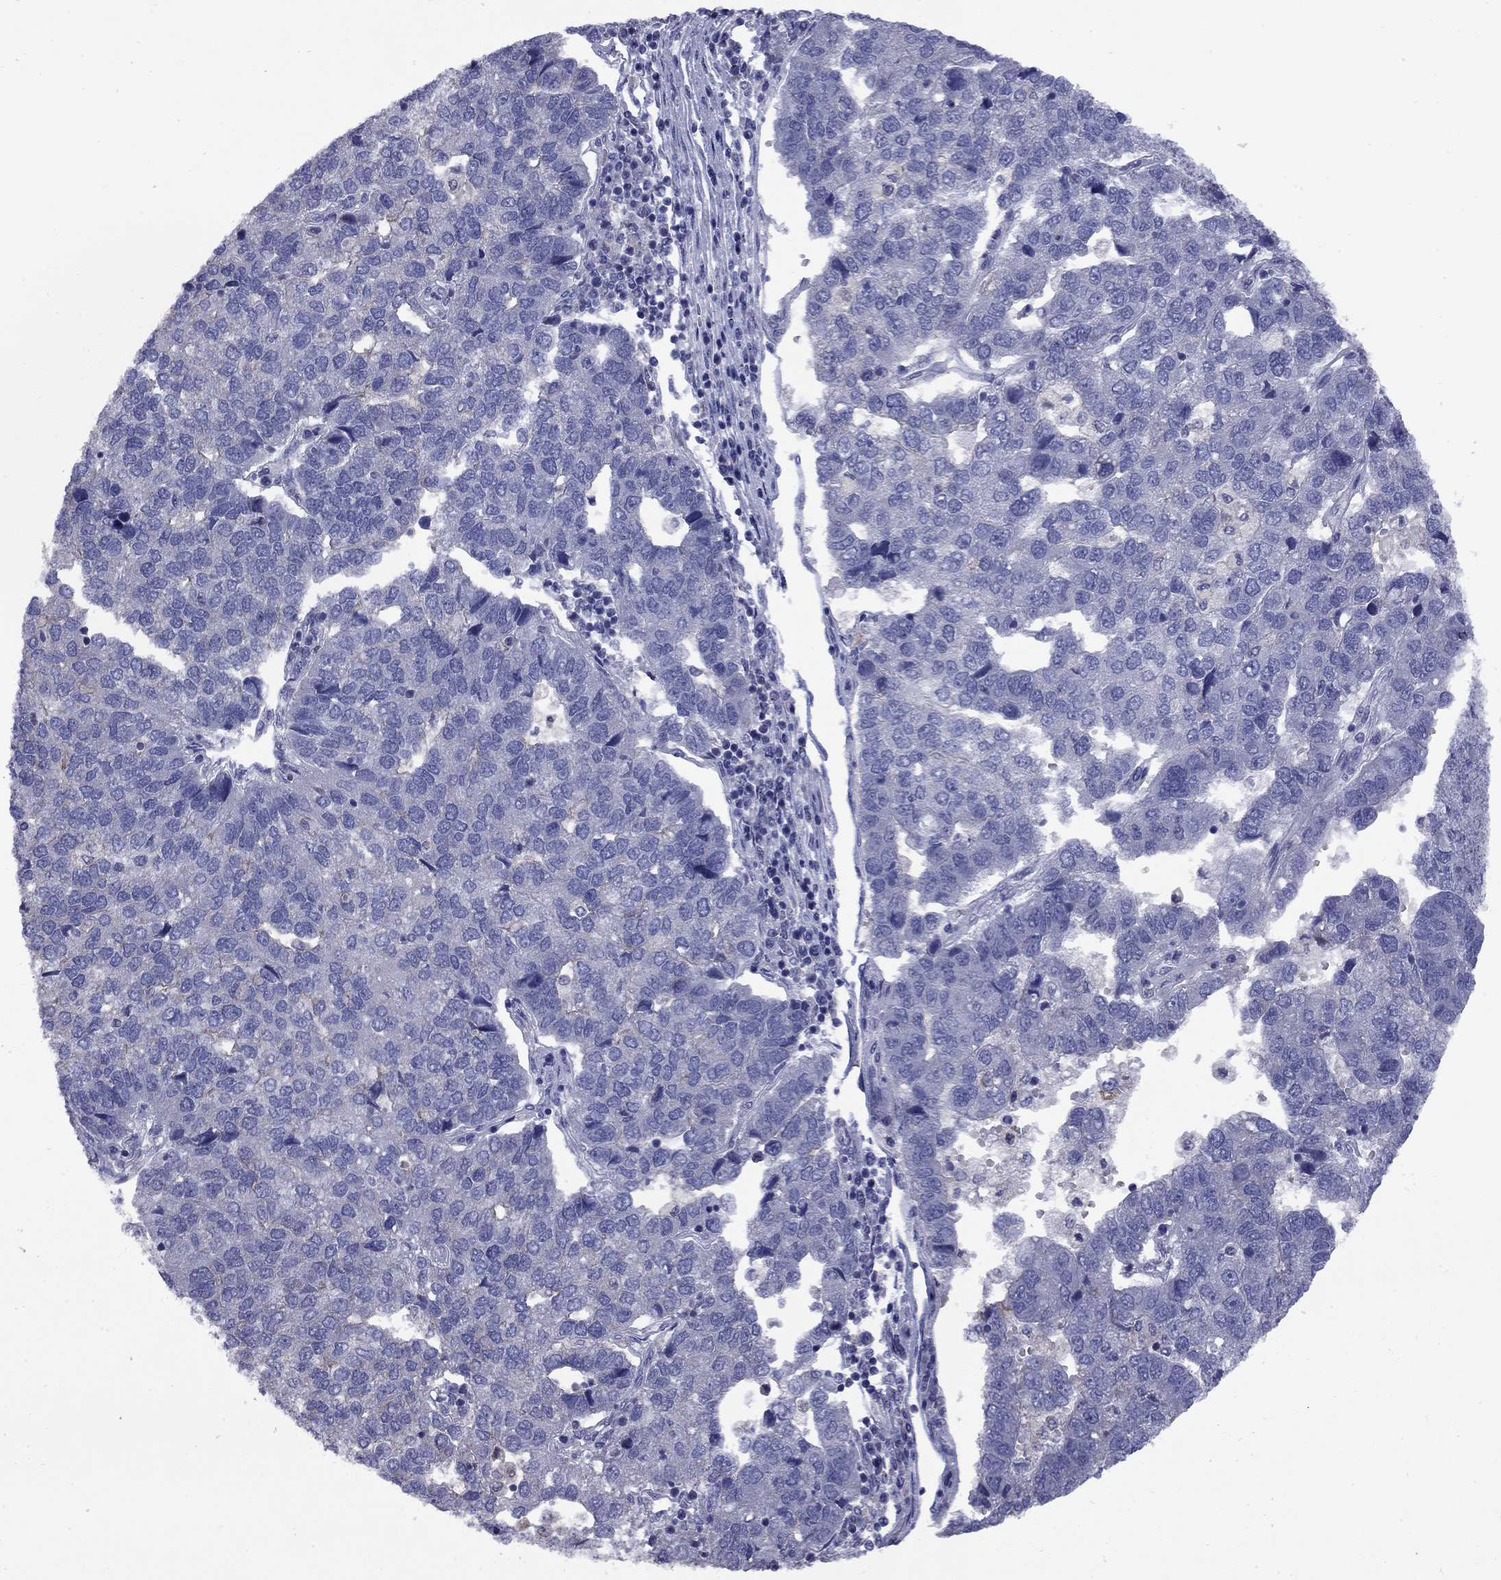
{"staining": {"intensity": "negative", "quantity": "none", "location": "none"}, "tissue": "pancreatic cancer", "cell_type": "Tumor cells", "image_type": "cancer", "snomed": [{"axis": "morphology", "description": "Adenocarcinoma, NOS"}, {"axis": "topography", "description": "Pancreas"}], "caption": "Tumor cells are negative for protein expression in human pancreatic cancer.", "gene": "HTR4", "patient": {"sex": "female", "age": 61}}